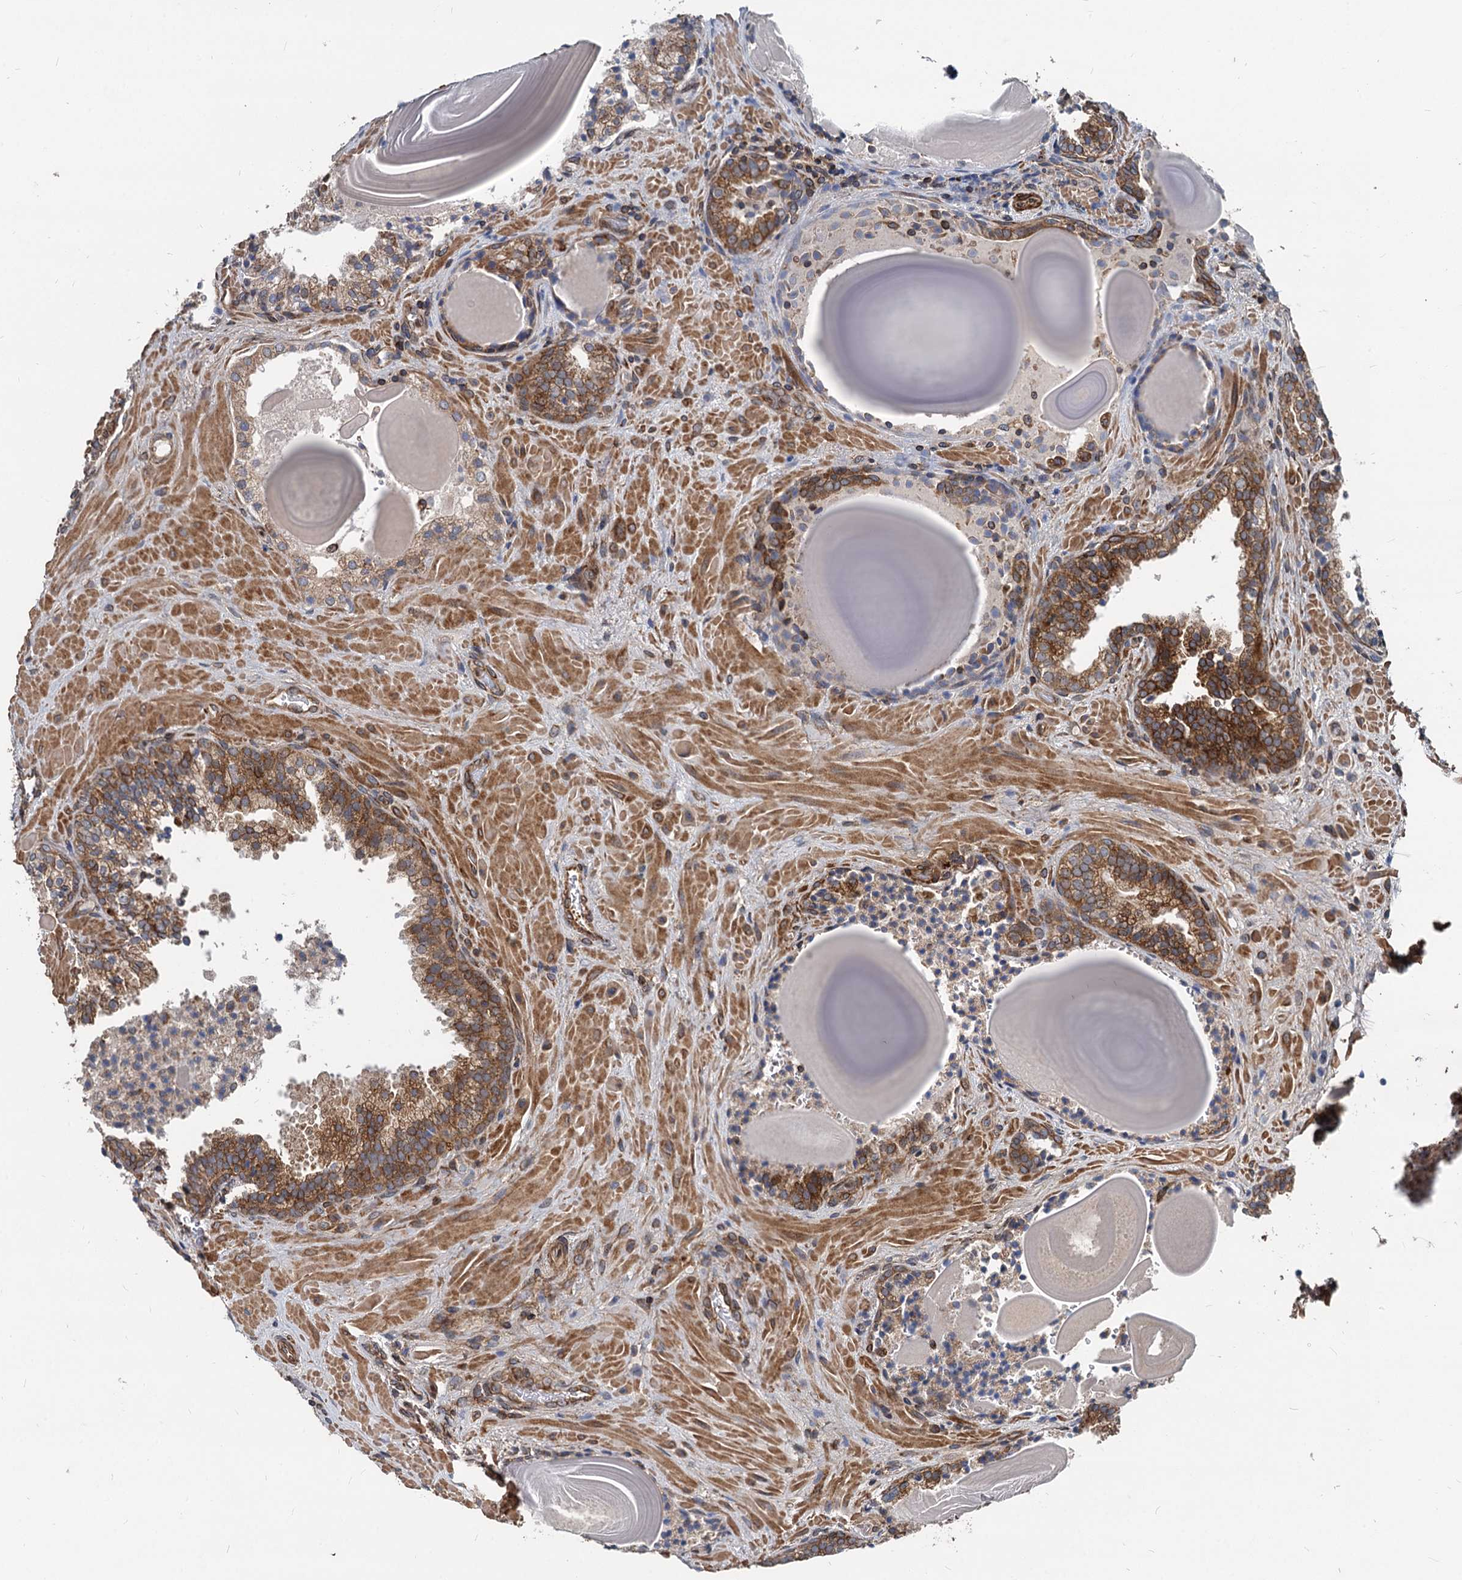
{"staining": {"intensity": "moderate", "quantity": ">75%", "location": "cytoplasmic/membranous"}, "tissue": "prostate cancer", "cell_type": "Tumor cells", "image_type": "cancer", "snomed": [{"axis": "morphology", "description": "Adenocarcinoma, High grade"}, {"axis": "topography", "description": "Prostate"}], "caption": "Immunohistochemistry micrograph of prostate high-grade adenocarcinoma stained for a protein (brown), which reveals medium levels of moderate cytoplasmic/membranous staining in approximately >75% of tumor cells.", "gene": "STIM1", "patient": {"sex": "male", "age": 66}}